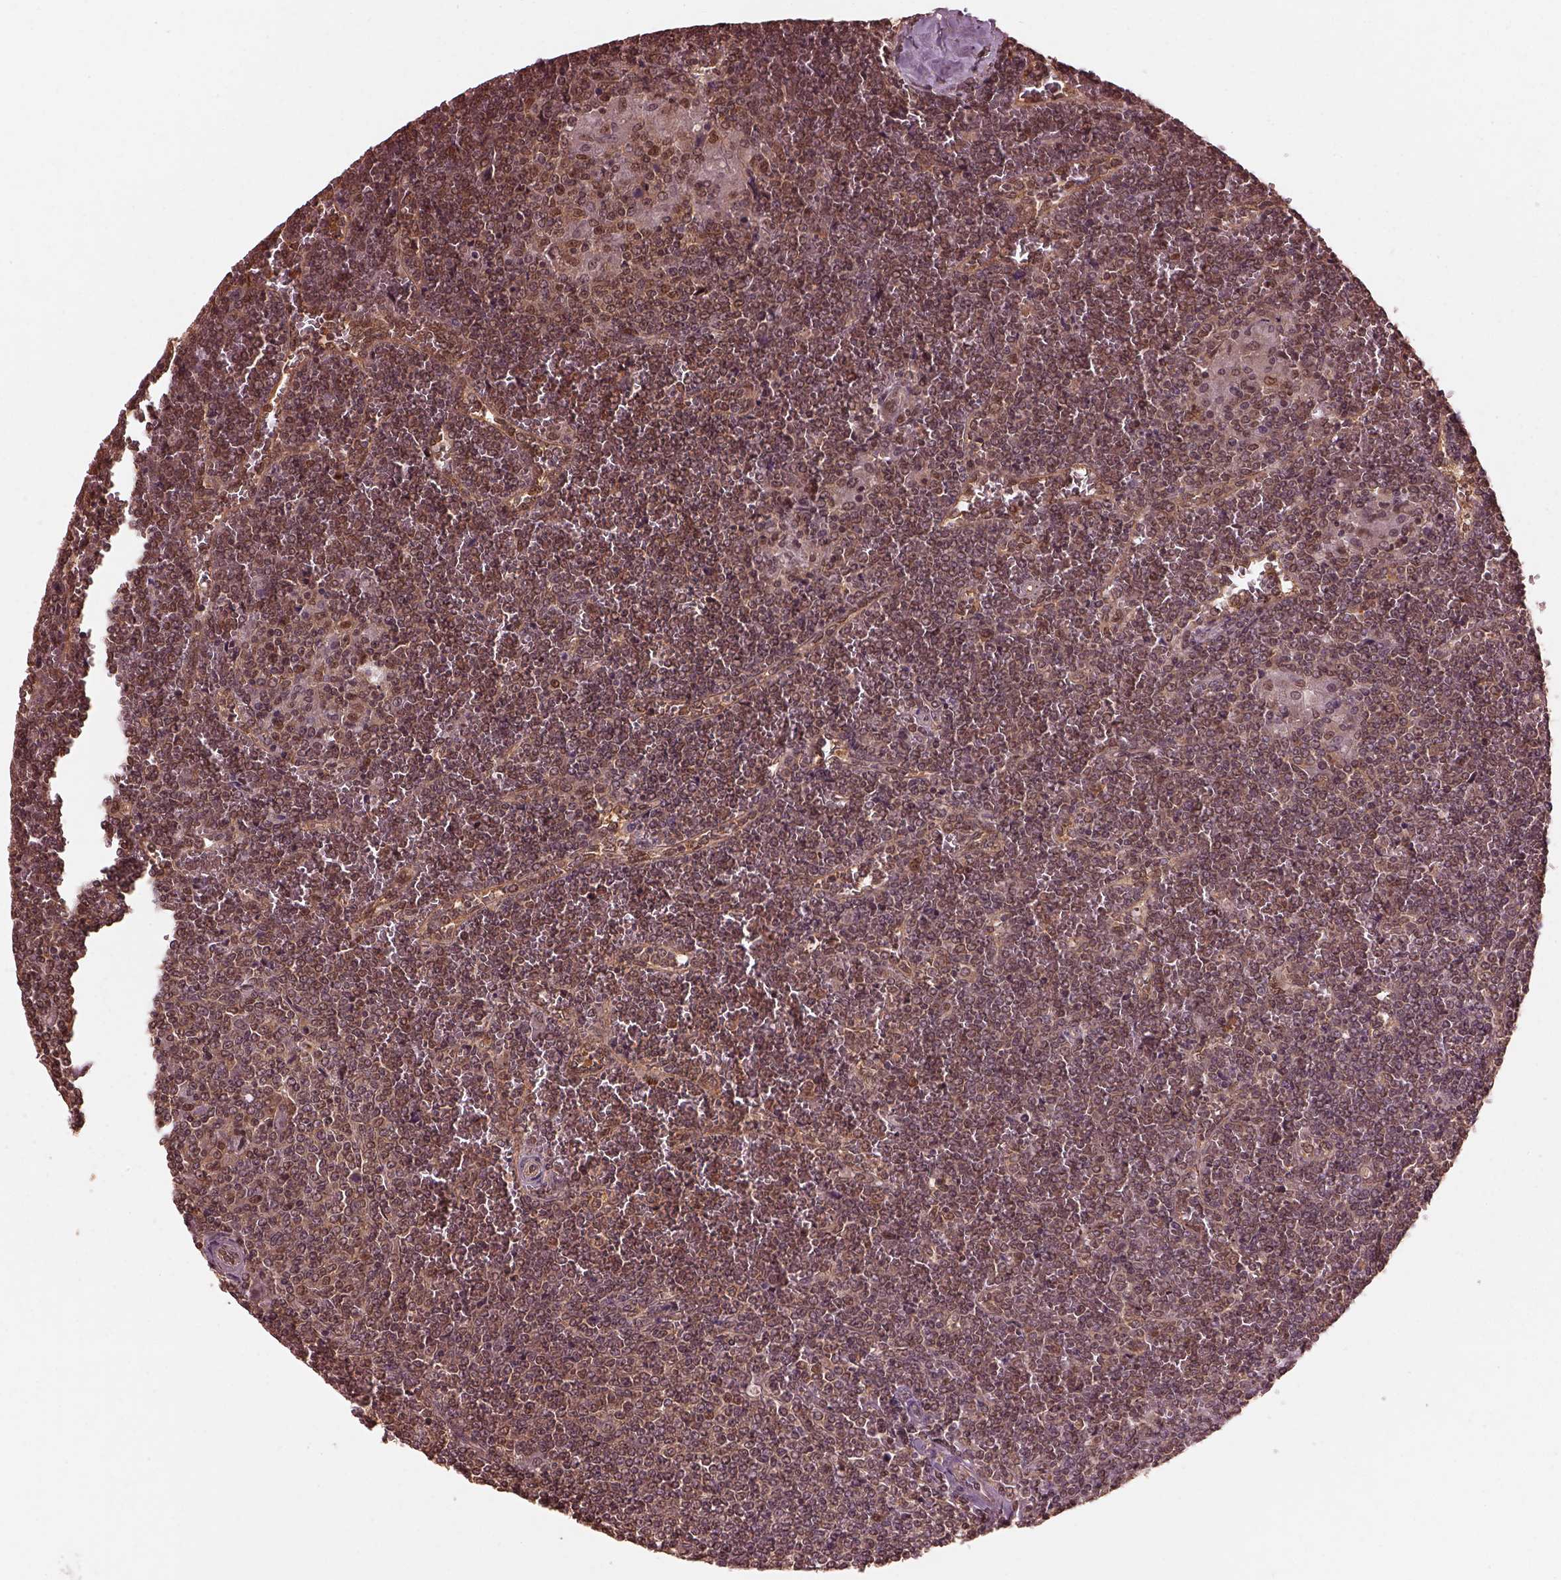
{"staining": {"intensity": "weak", "quantity": ">75%", "location": "cytoplasmic/membranous"}, "tissue": "lymphoma", "cell_type": "Tumor cells", "image_type": "cancer", "snomed": [{"axis": "morphology", "description": "Malignant lymphoma, non-Hodgkin's type, Low grade"}, {"axis": "topography", "description": "Spleen"}], "caption": "High-magnification brightfield microscopy of lymphoma stained with DAB (3,3'-diaminobenzidine) (brown) and counterstained with hematoxylin (blue). tumor cells exhibit weak cytoplasmic/membranous expression is present in about>75% of cells.", "gene": "PSMC5", "patient": {"sex": "female", "age": 19}}